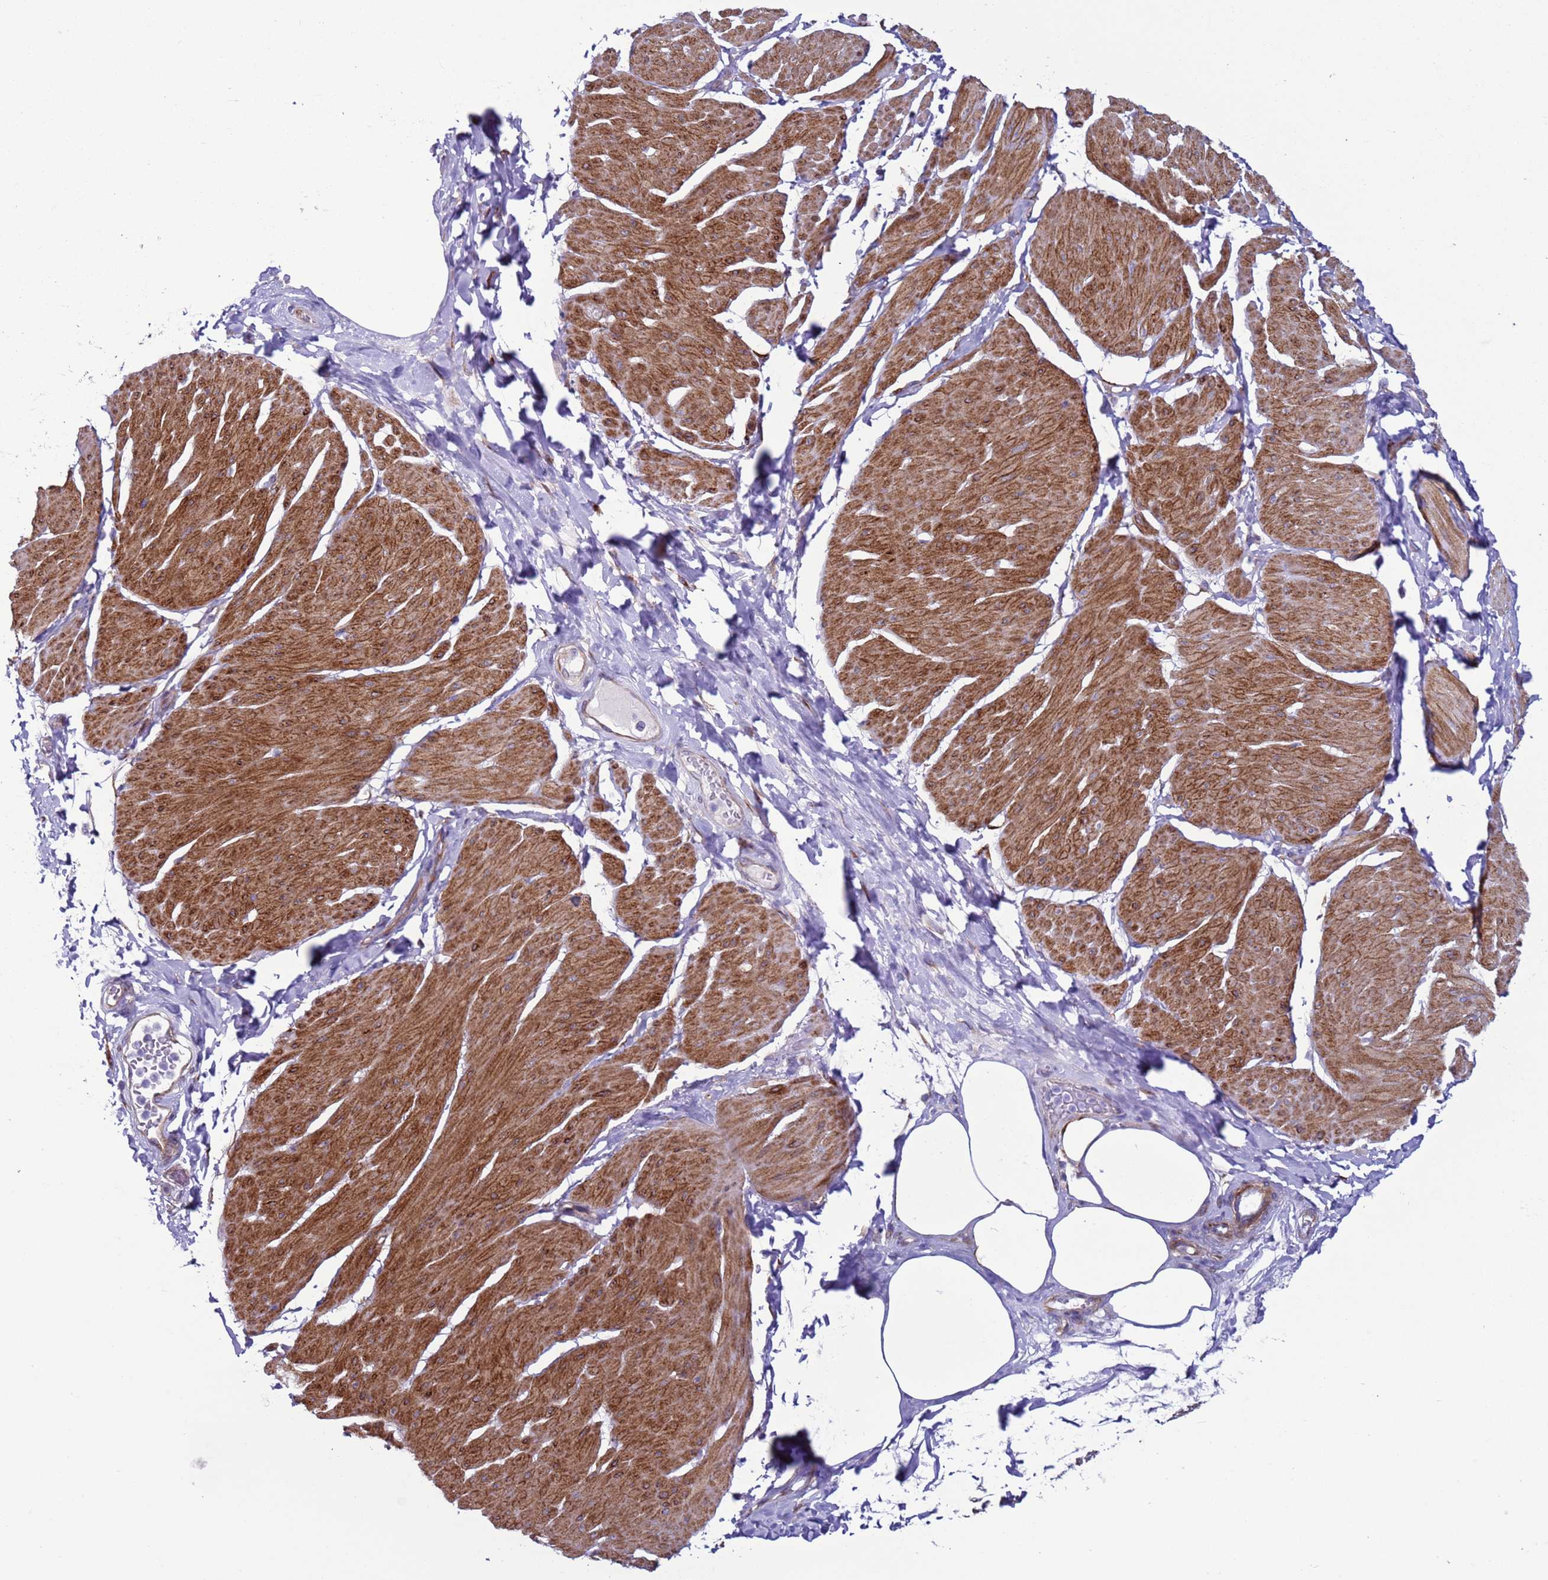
{"staining": {"intensity": "moderate", "quantity": ">75%", "location": "cytoplasmic/membranous"}, "tissue": "smooth muscle", "cell_type": "Smooth muscle cells", "image_type": "normal", "snomed": [{"axis": "morphology", "description": "Urothelial carcinoma, High grade"}, {"axis": "topography", "description": "Urinary bladder"}], "caption": "Immunohistochemical staining of benign human smooth muscle demonstrates moderate cytoplasmic/membranous protein positivity in about >75% of smooth muscle cells. Nuclei are stained in blue.", "gene": "HEATR1", "patient": {"sex": "male", "age": 46}}